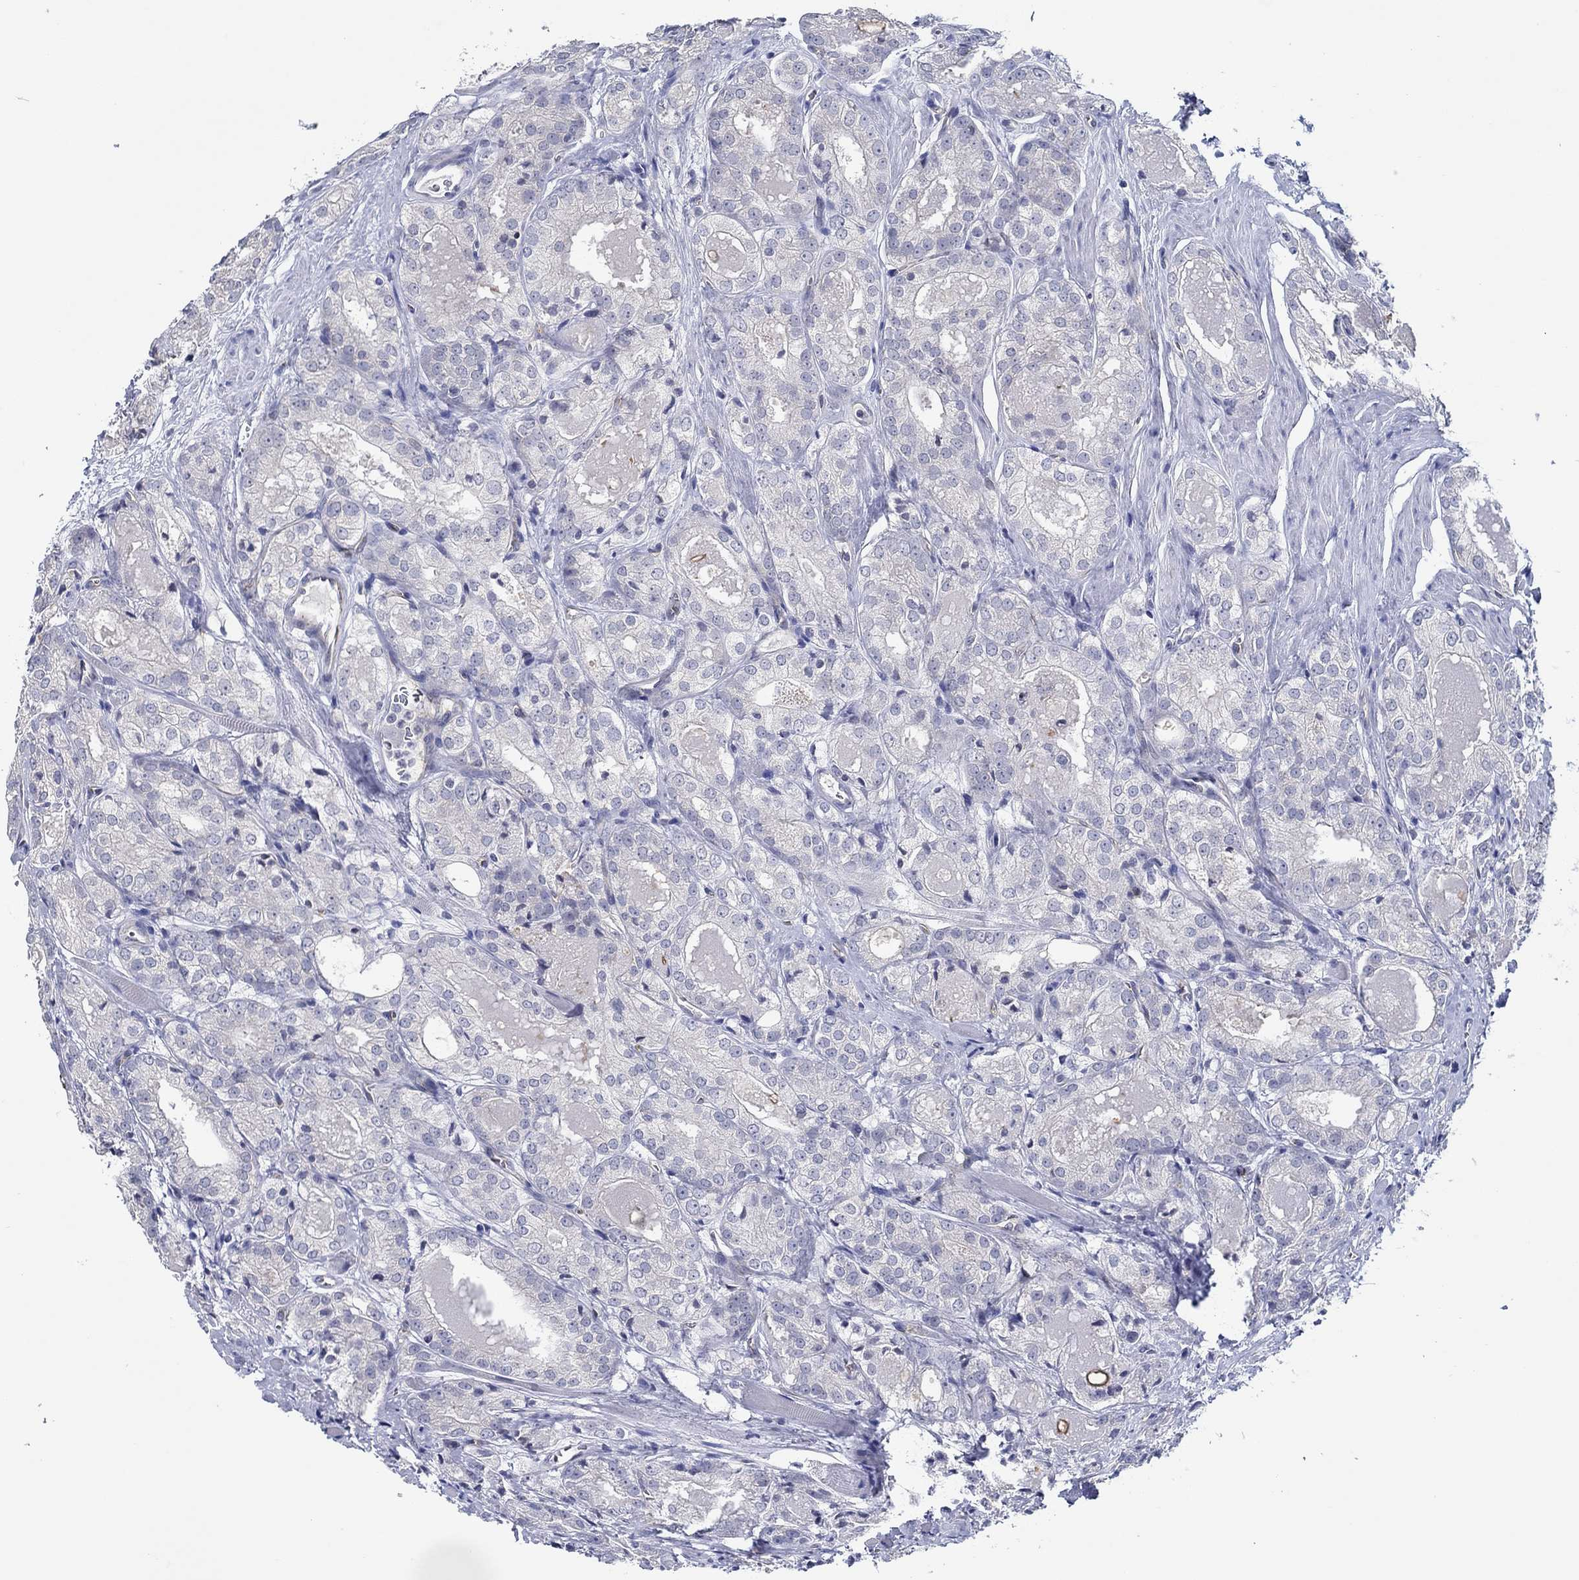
{"staining": {"intensity": "negative", "quantity": "none", "location": "none"}, "tissue": "prostate cancer", "cell_type": "Tumor cells", "image_type": "cancer", "snomed": [{"axis": "morphology", "description": "Adenocarcinoma, NOS"}, {"axis": "morphology", "description": "Adenocarcinoma, High grade"}, {"axis": "topography", "description": "Prostate"}], "caption": "IHC of prostate adenocarcinoma shows no staining in tumor cells.", "gene": "GJA5", "patient": {"sex": "male", "age": 70}}